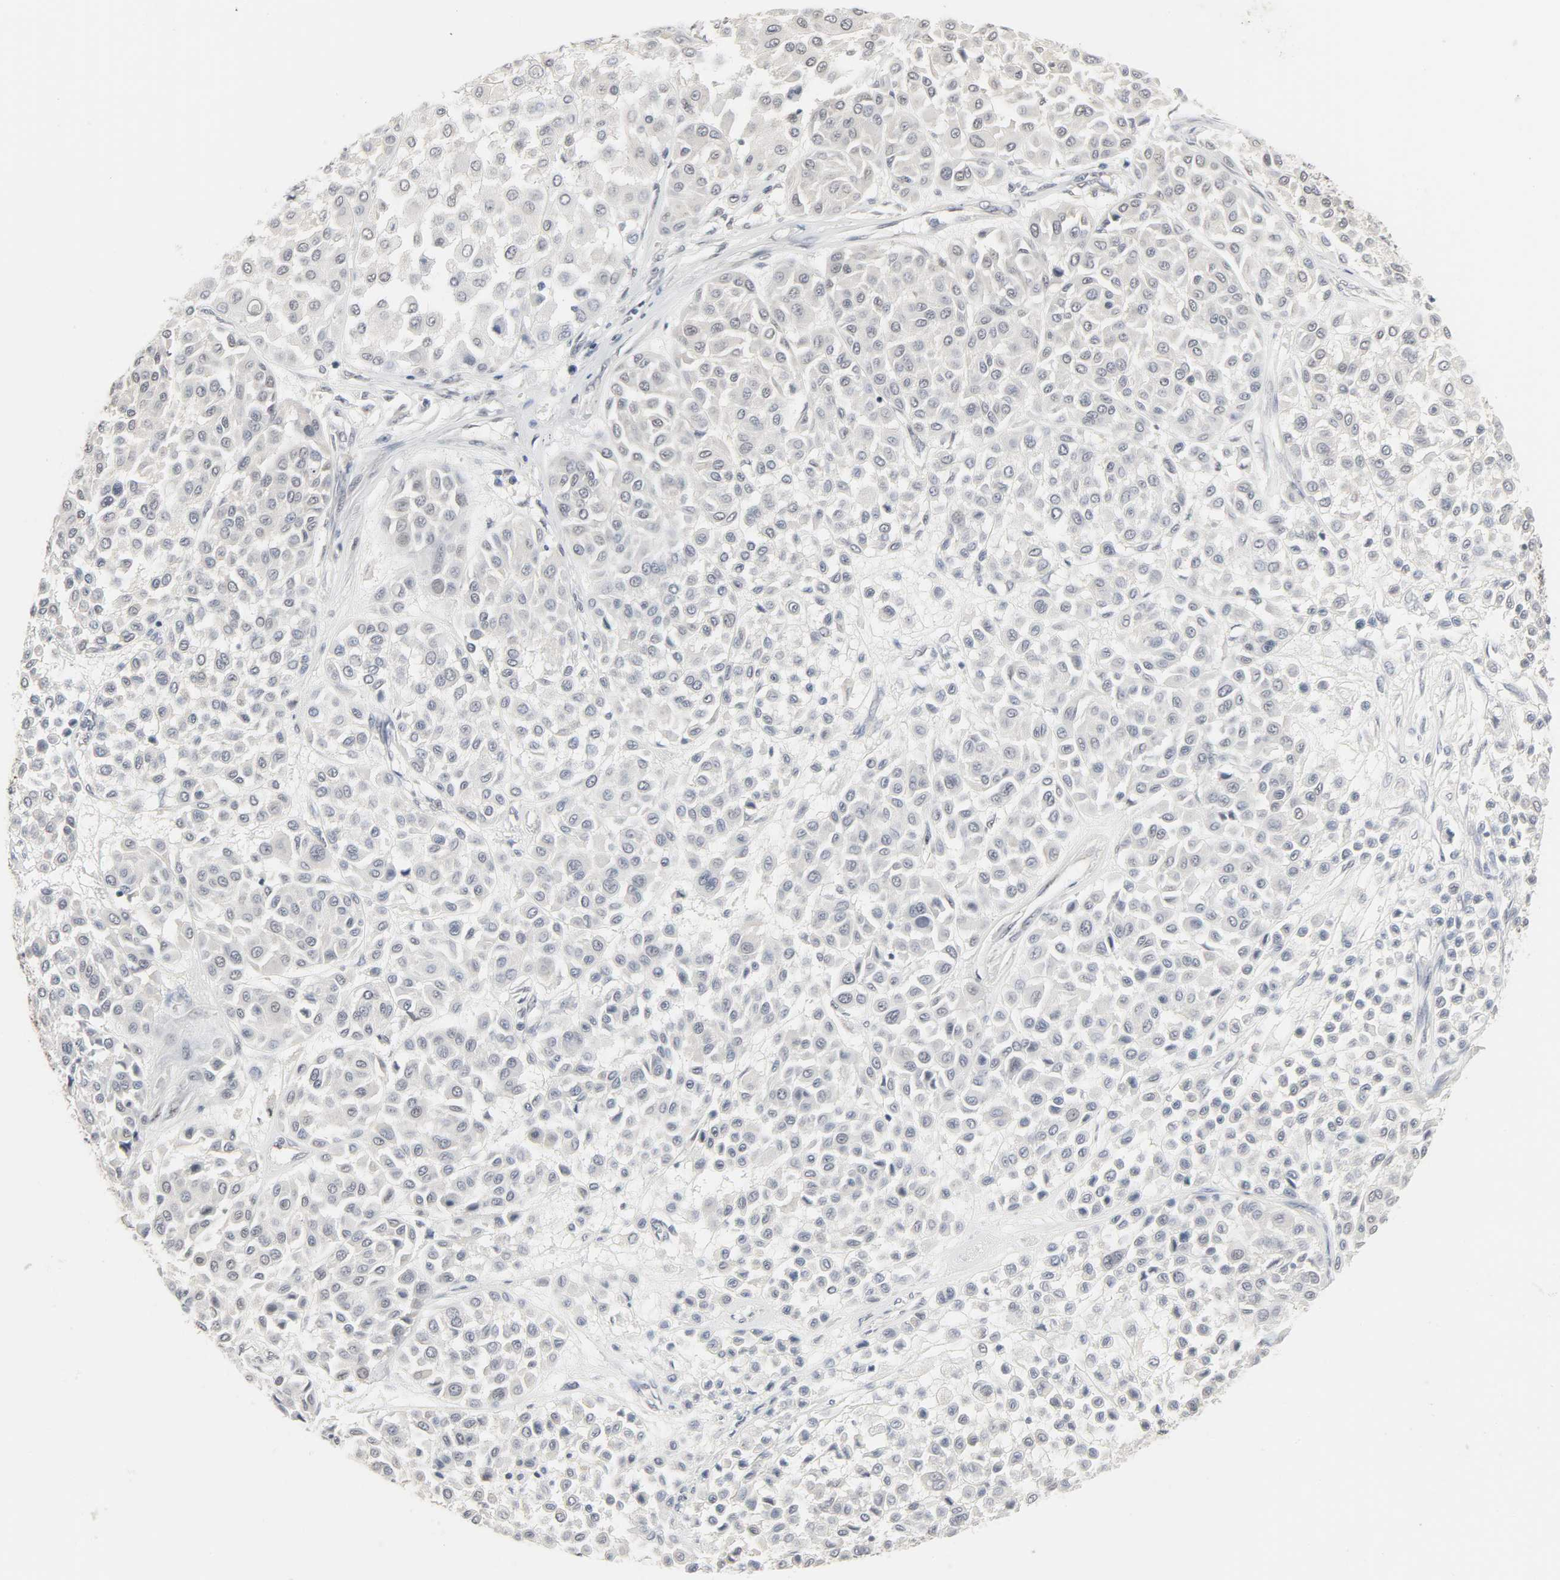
{"staining": {"intensity": "negative", "quantity": "none", "location": "none"}, "tissue": "melanoma", "cell_type": "Tumor cells", "image_type": "cancer", "snomed": [{"axis": "morphology", "description": "Malignant melanoma, Metastatic site"}, {"axis": "topography", "description": "Soft tissue"}], "caption": "High magnification brightfield microscopy of melanoma stained with DAB (brown) and counterstained with hematoxylin (blue): tumor cells show no significant staining.", "gene": "ACSS2", "patient": {"sex": "male", "age": 41}}